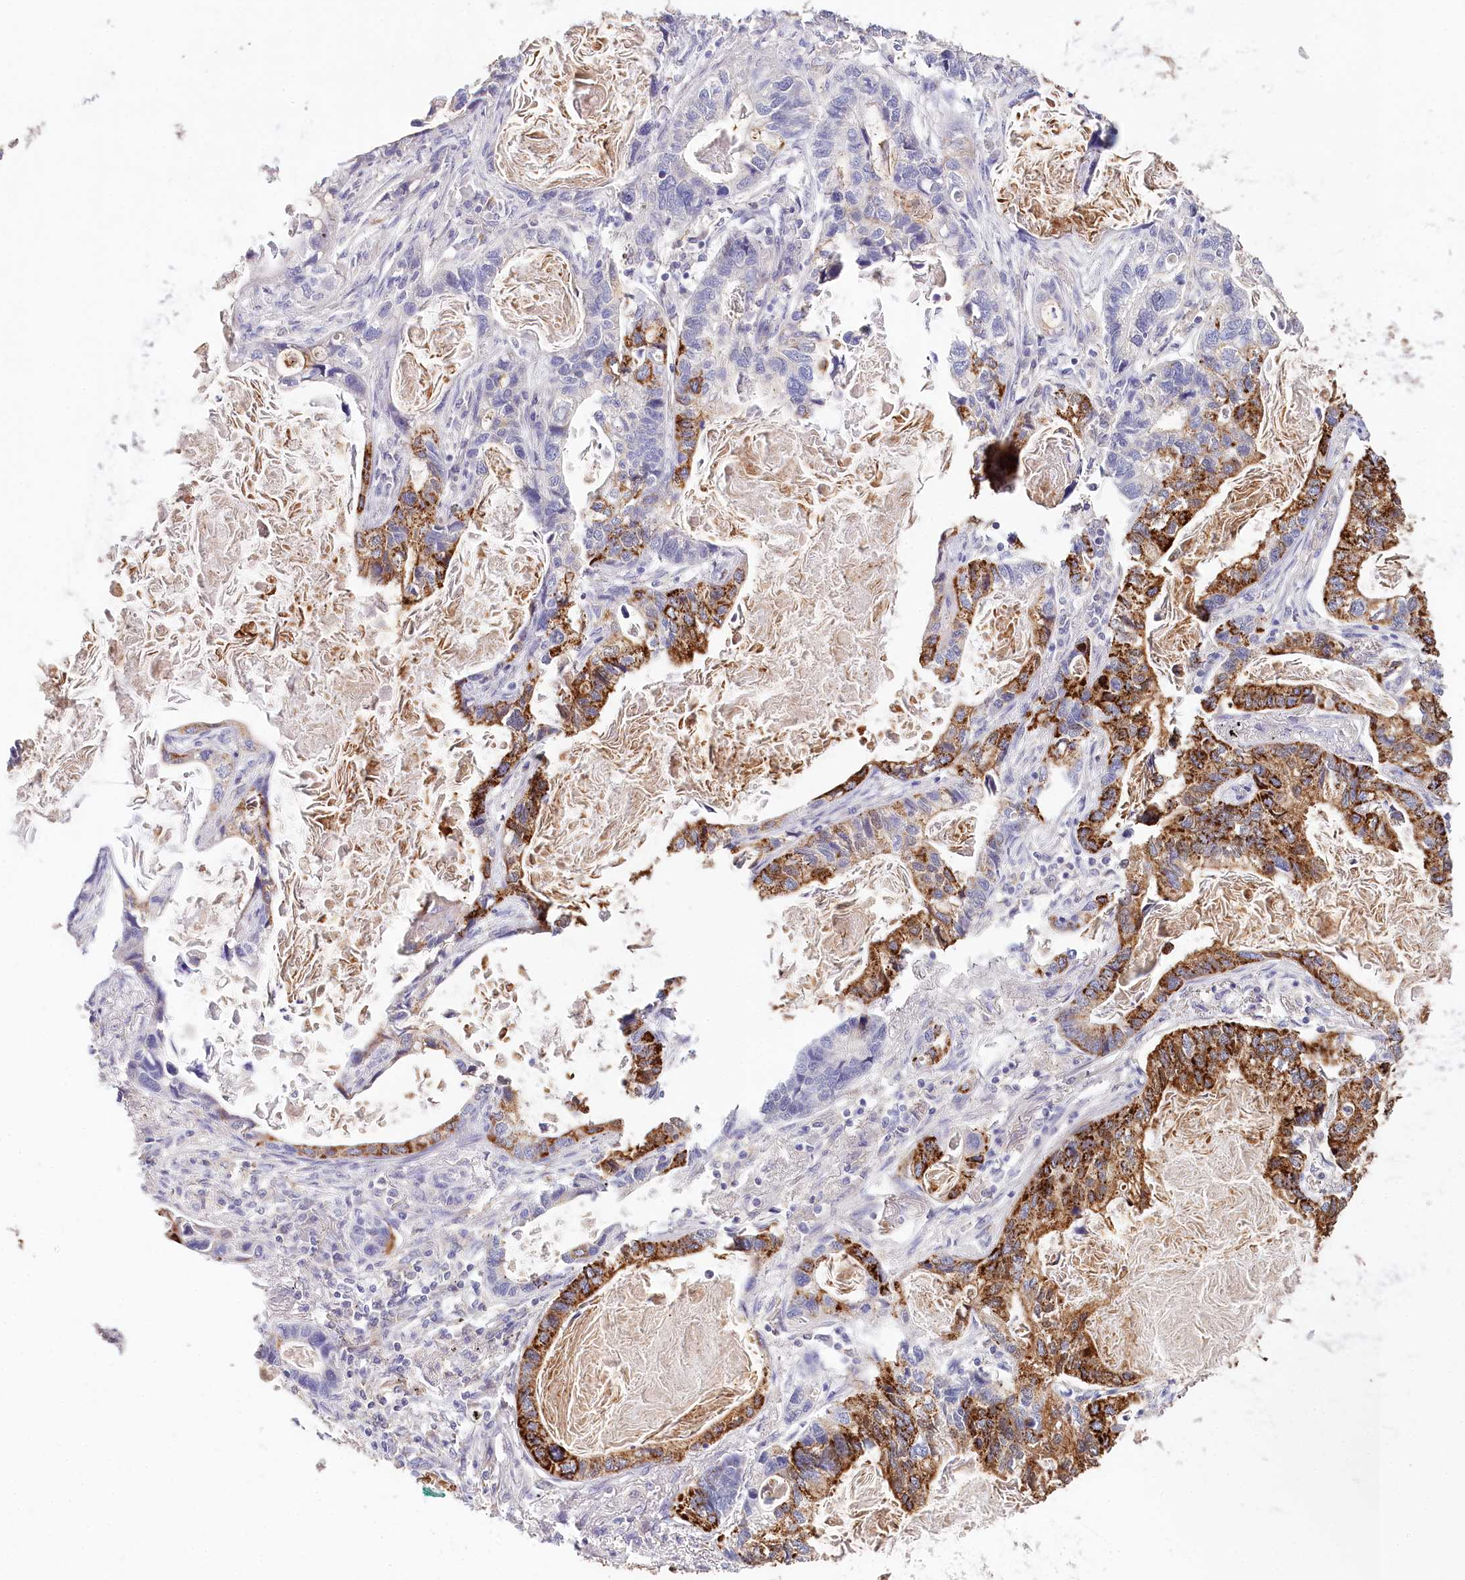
{"staining": {"intensity": "strong", "quantity": "25%-75%", "location": "cytoplasmic/membranous"}, "tissue": "lung cancer", "cell_type": "Tumor cells", "image_type": "cancer", "snomed": [{"axis": "morphology", "description": "Adenocarcinoma, NOS"}, {"axis": "topography", "description": "Lung"}], "caption": "This photomicrograph demonstrates lung cancer stained with immunohistochemistry to label a protein in brown. The cytoplasmic/membranous of tumor cells show strong positivity for the protein. Nuclei are counter-stained blue.", "gene": "DAPK1", "patient": {"sex": "male", "age": 67}}